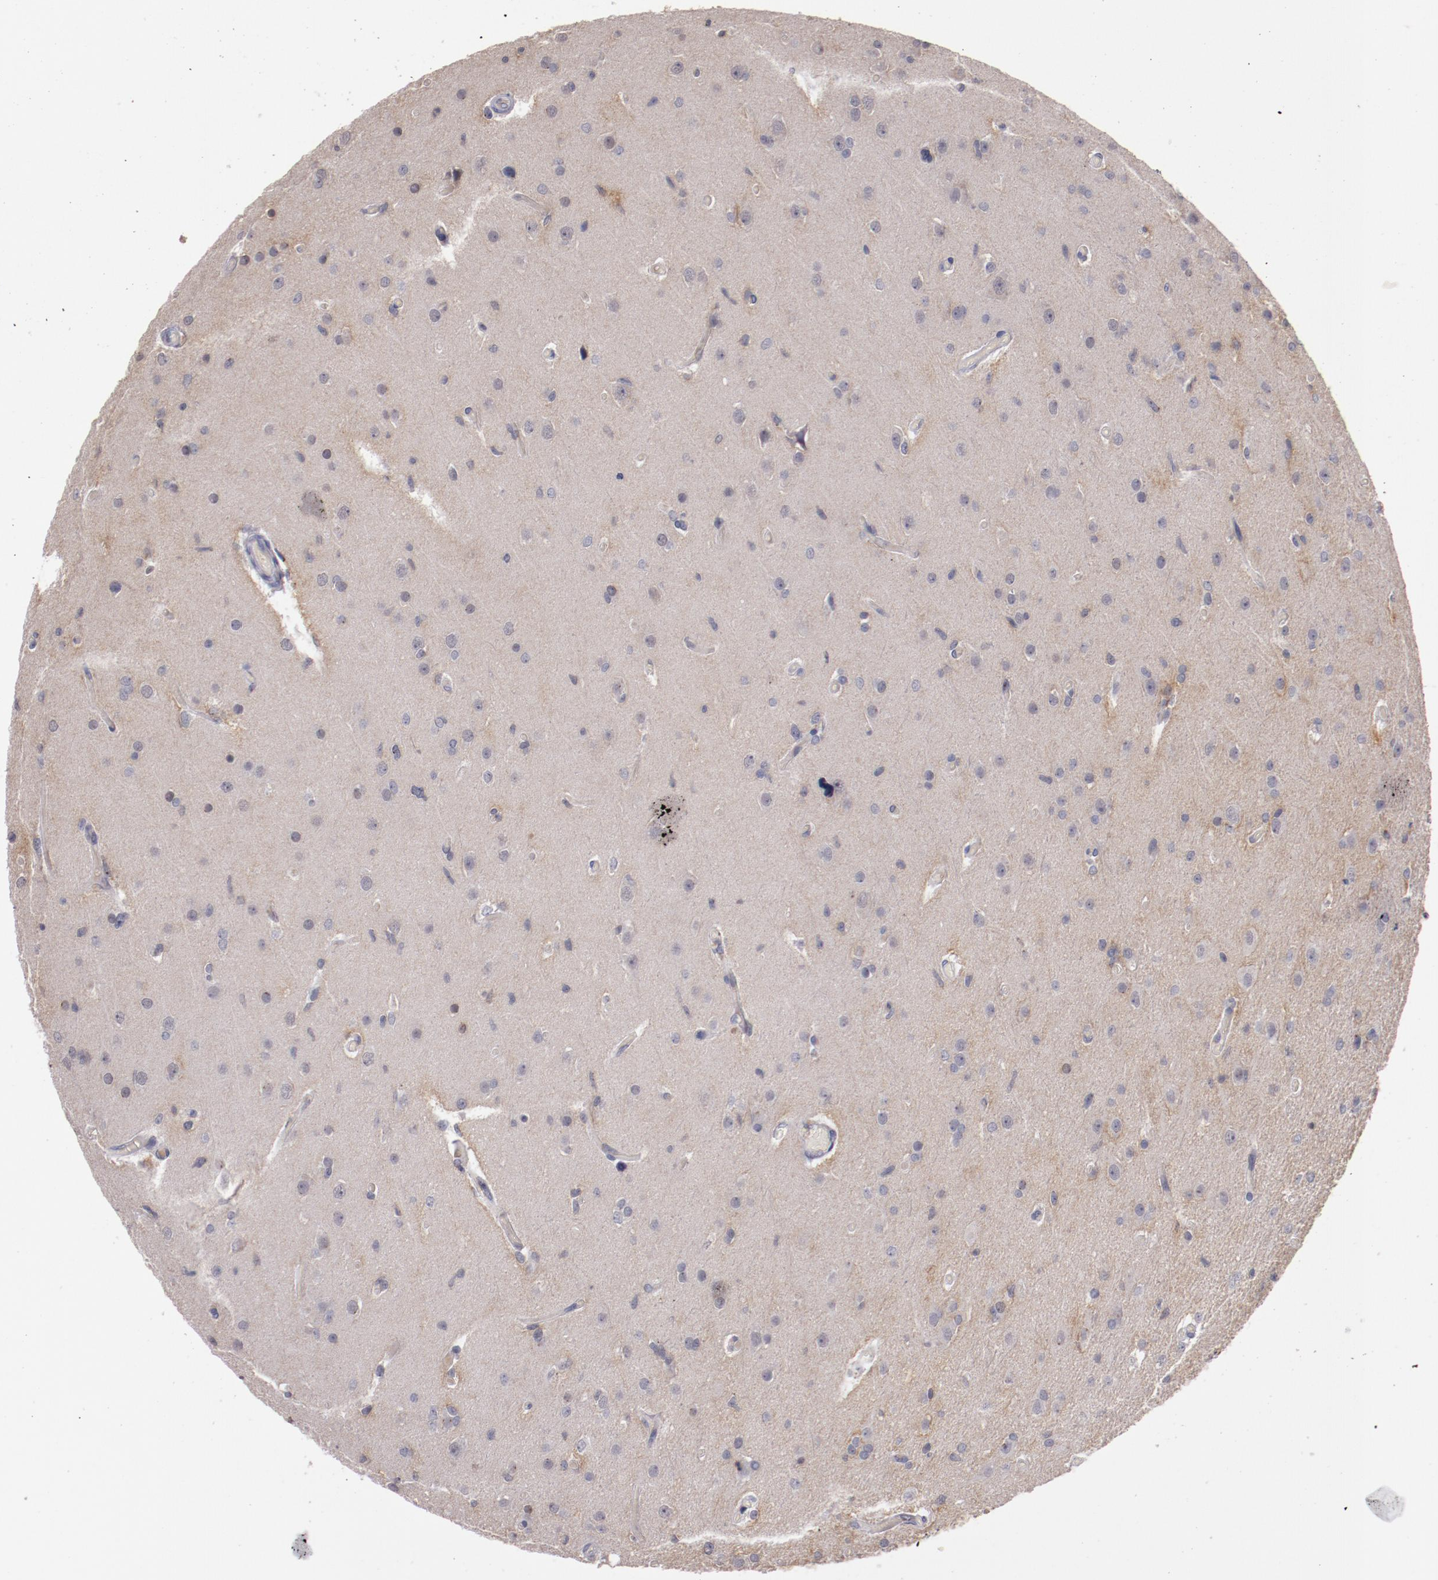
{"staining": {"intensity": "negative", "quantity": "none", "location": "none"}, "tissue": "glioma", "cell_type": "Tumor cells", "image_type": "cancer", "snomed": [{"axis": "morphology", "description": "Glioma, malignant, High grade"}, {"axis": "topography", "description": "Brain"}], "caption": "High magnification brightfield microscopy of high-grade glioma (malignant) stained with DAB (3,3'-diaminobenzidine) (brown) and counterstained with hematoxylin (blue): tumor cells show no significant staining.", "gene": "MBL2", "patient": {"sex": "male", "age": 33}}